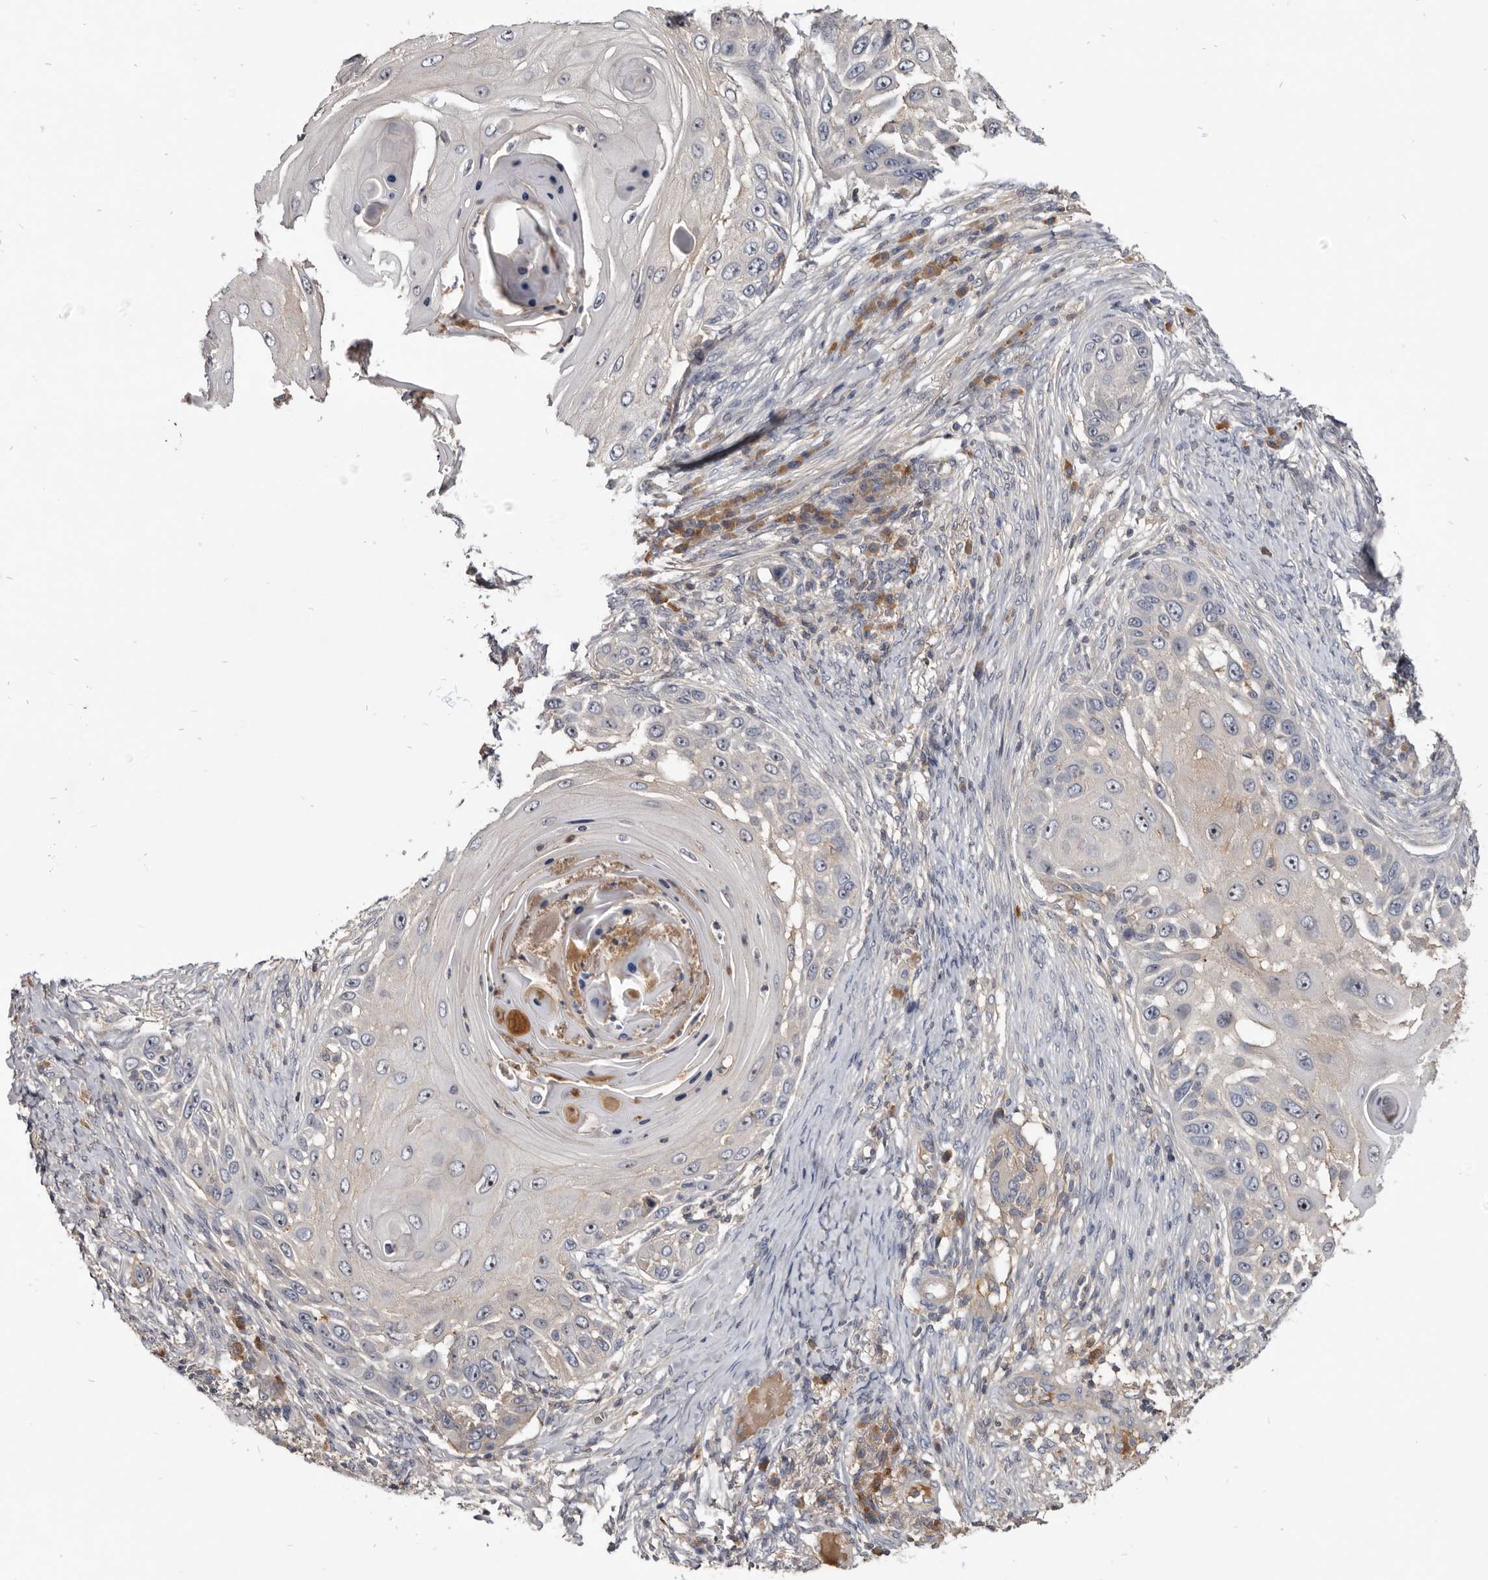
{"staining": {"intensity": "negative", "quantity": "none", "location": "none"}, "tissue": "skin cancer", "cell_type": "Tumor cells", "image_type": "cancer", "snomed": [{"axis": "morphology", "description": "Squamous cell carcinoma, NOS"}, {"axis": "topography", "description": "Skin"}], "caption": "Immunohistochemistry (IHC) micrograph of neoplastic tissue: squamous cell carcinoma (skin) stained with DAB displays no significant protein expression in tumor cells.", "gene": "TTC39A", "patient": {"sex": "female", "age": 44}}